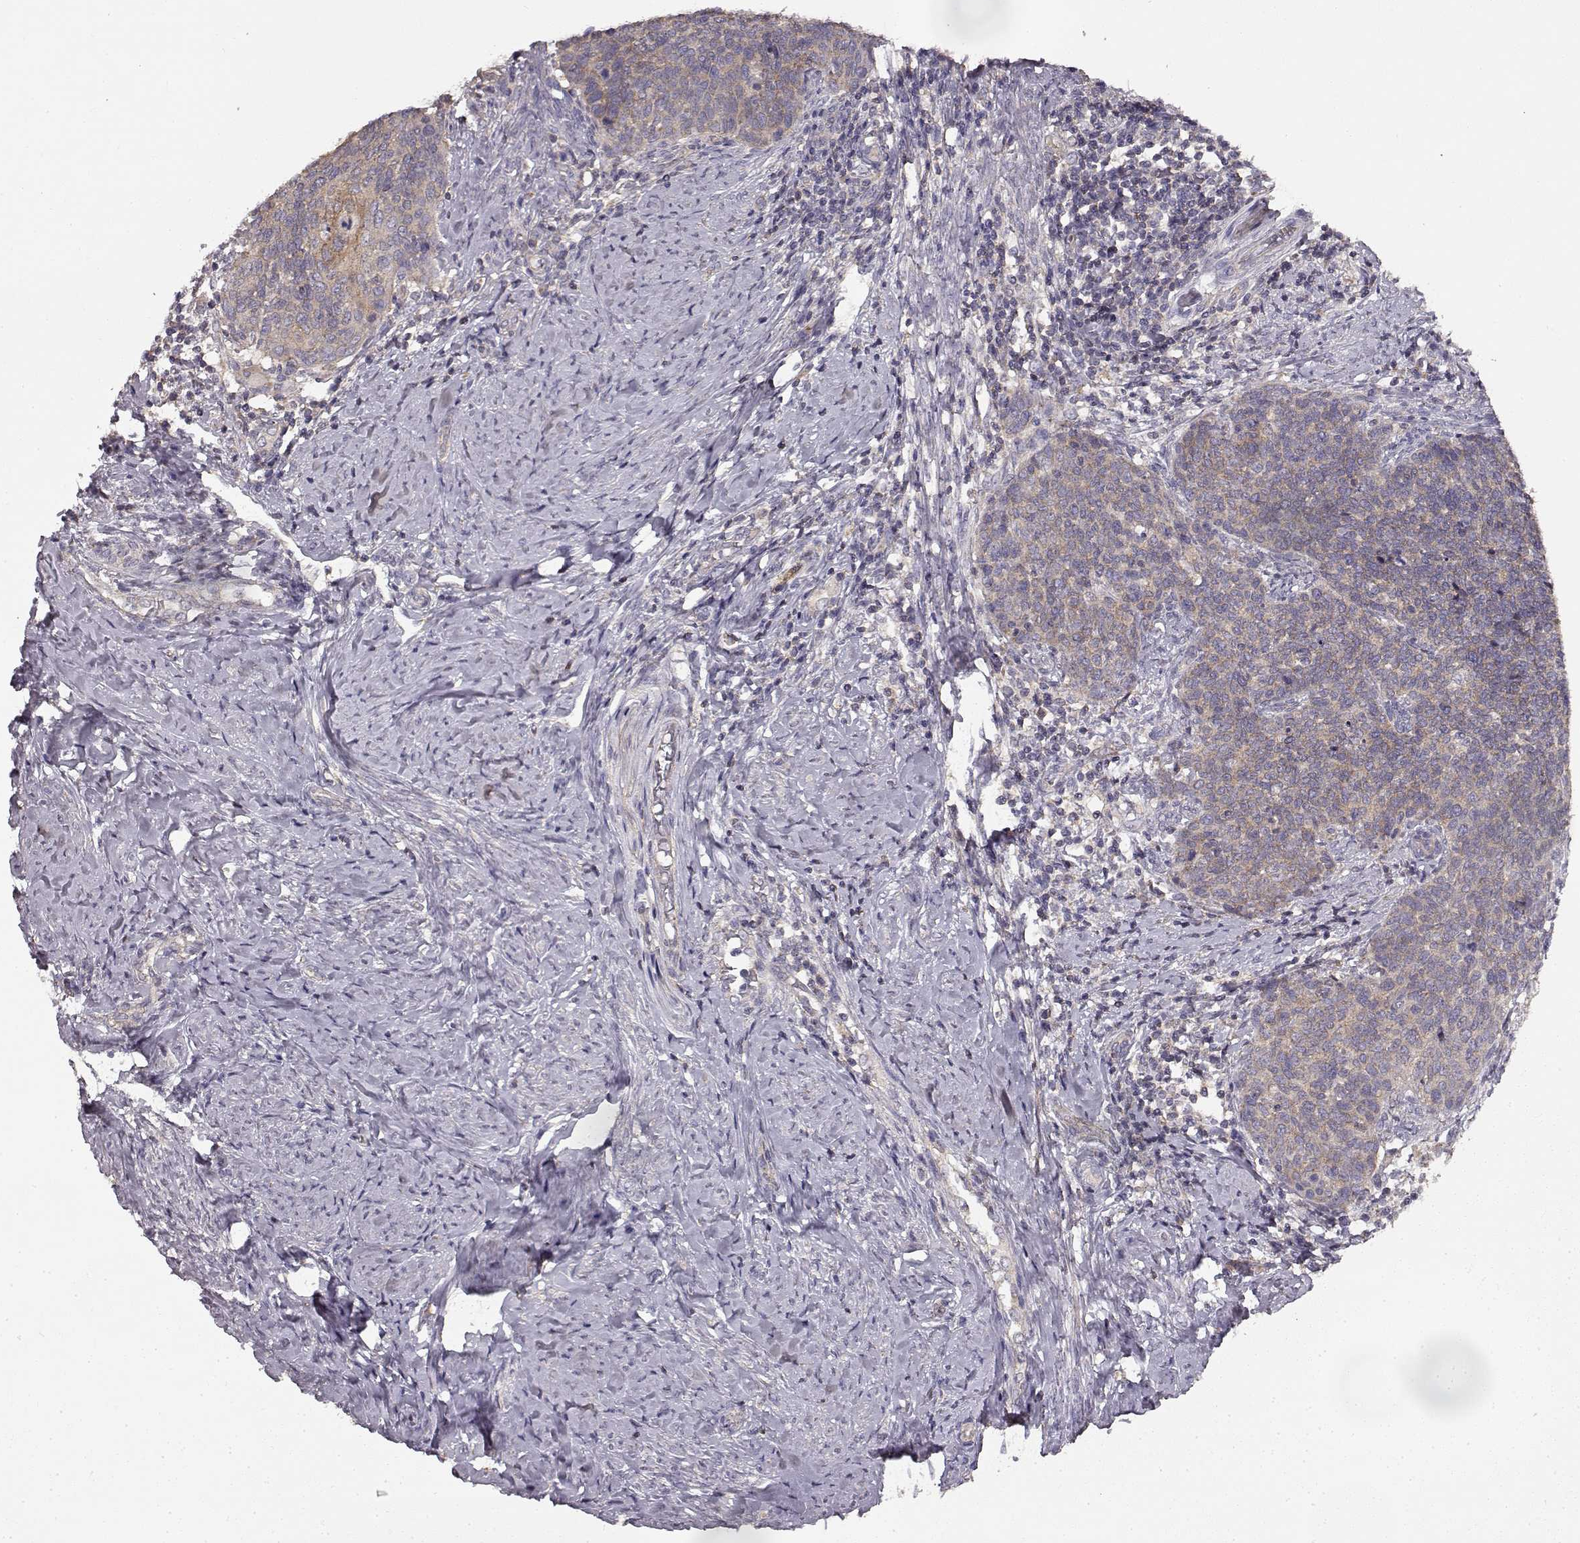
{"staining": {"intensity": "weak", "quantity": "25%-75%", "location": "cytoplasmic/membranous"}, "tissue": "cervical cancer", "cell_type": "Tumor cells", "image_type": "cancer", "snomed": [{"axis": "morphology", "description": "Normal tissue, NOS"}, {"axis": "morphology", "description": "Squamous cell carcinoma, NOS"}, {"axis": "topography", "description": "Cervix"}], "caption": "A high-resolution histopathology image shows IHC staining of cervical cancer, which reveals weak cytoplasmic/membranous positivity in approximately 25%-75% of tumor cells.", "gene": "ERBB3", "patient": {"sex": "female", "age": 39}}